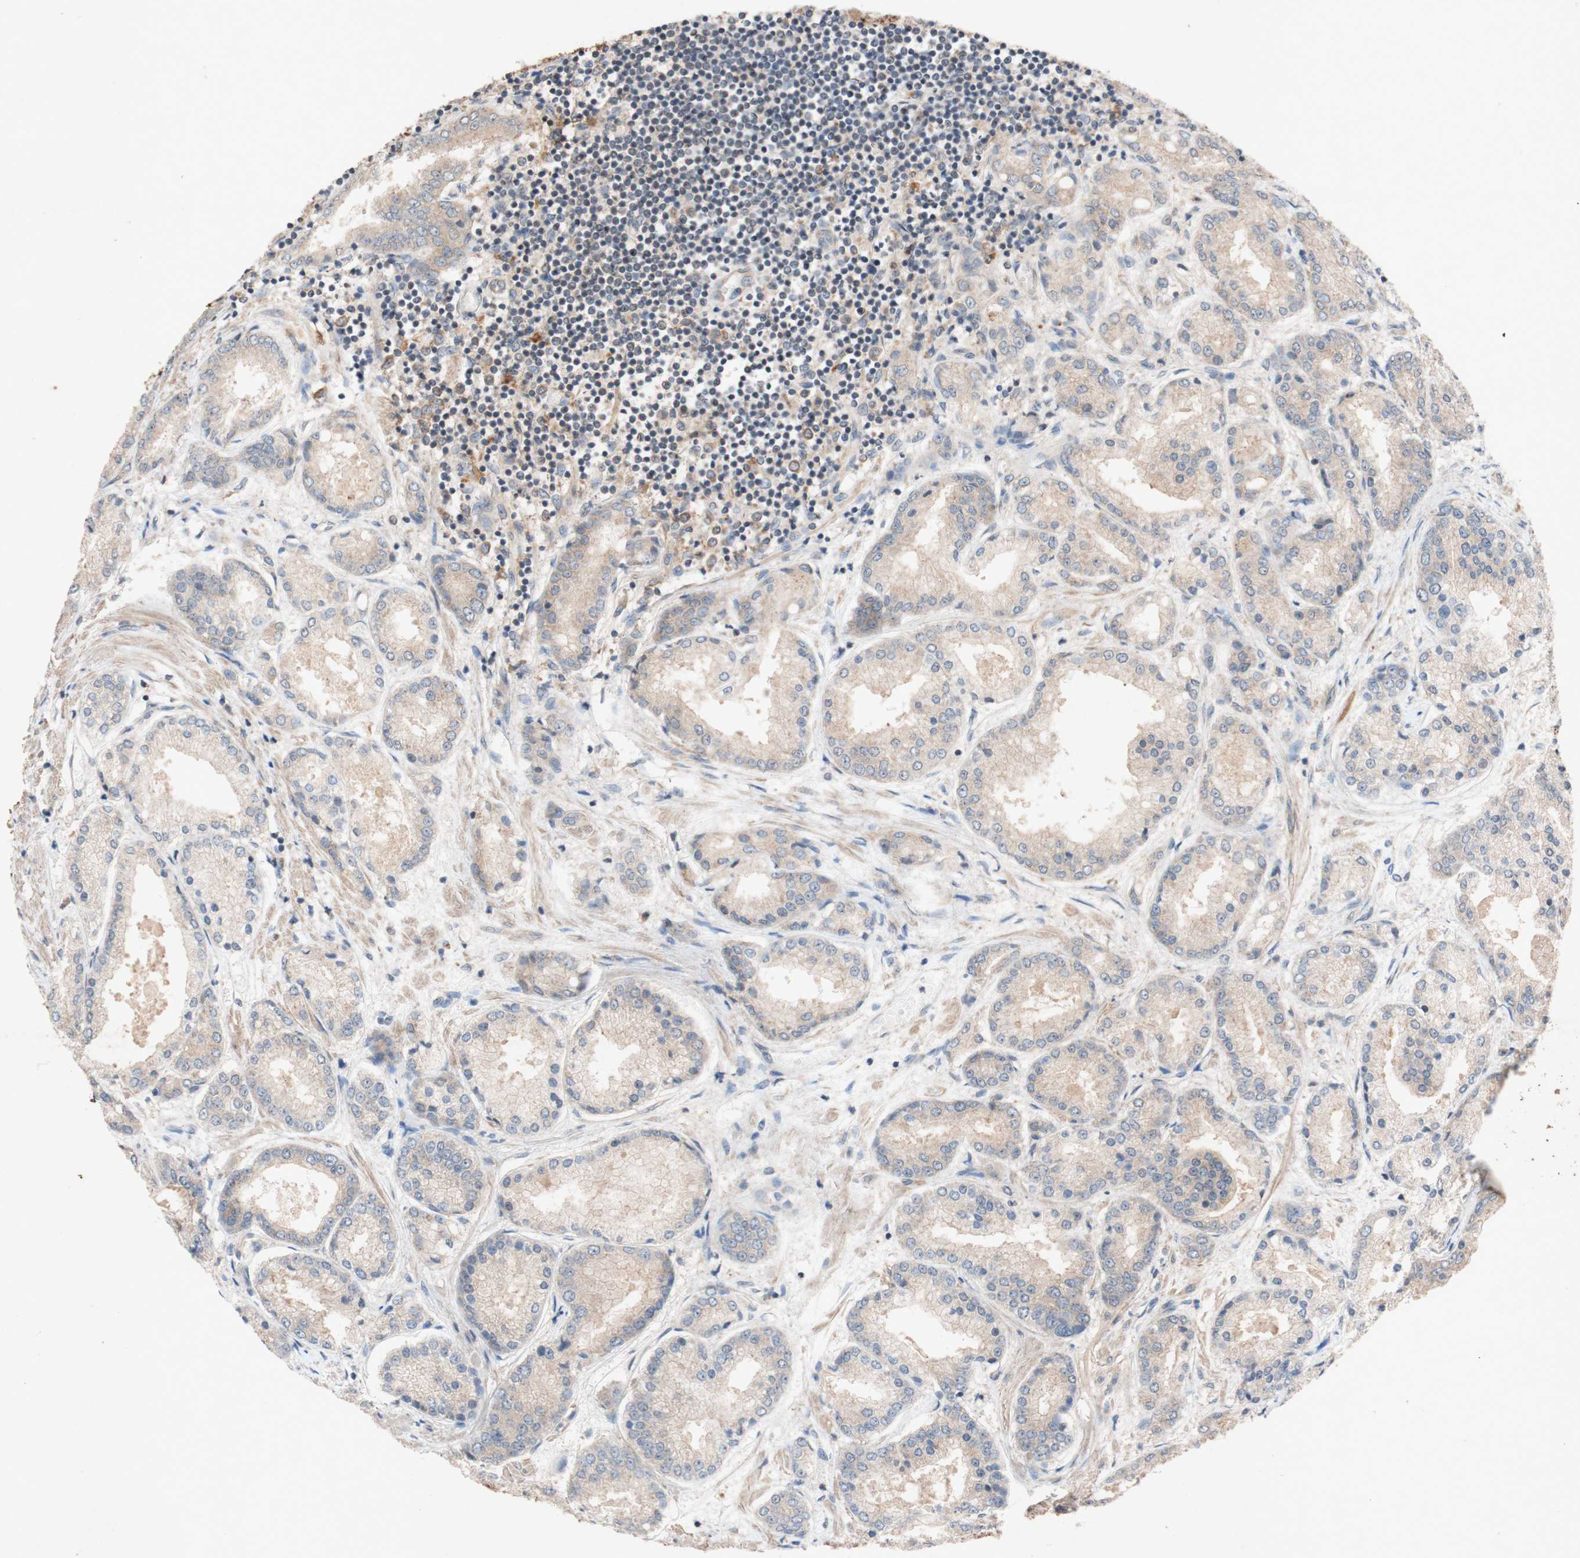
{"staining": {"intensity": "weak", "quantity": "25%-75%", "location": "cytoplasmic/membranous"}, "tissue": "prostate cancer", "cell_type": "Tumor cells", "image_type": "cancer", "snomed": [{"axis": "morphology", "description": "Adenocarcinoma, High grade"}, {"axis": "topography", "description": "Prostate"}], "caption": "This micrograph demonstrates prostate cancer stained with immunohistochemistry to label a protein in brown. The cytoplasmic/membranous of tumor cells show weak positivity for the protein. Nuclei are counter-stained blue.", "gene": "ATP6V1F", "patient": {"sex": "male", "age": 59}}